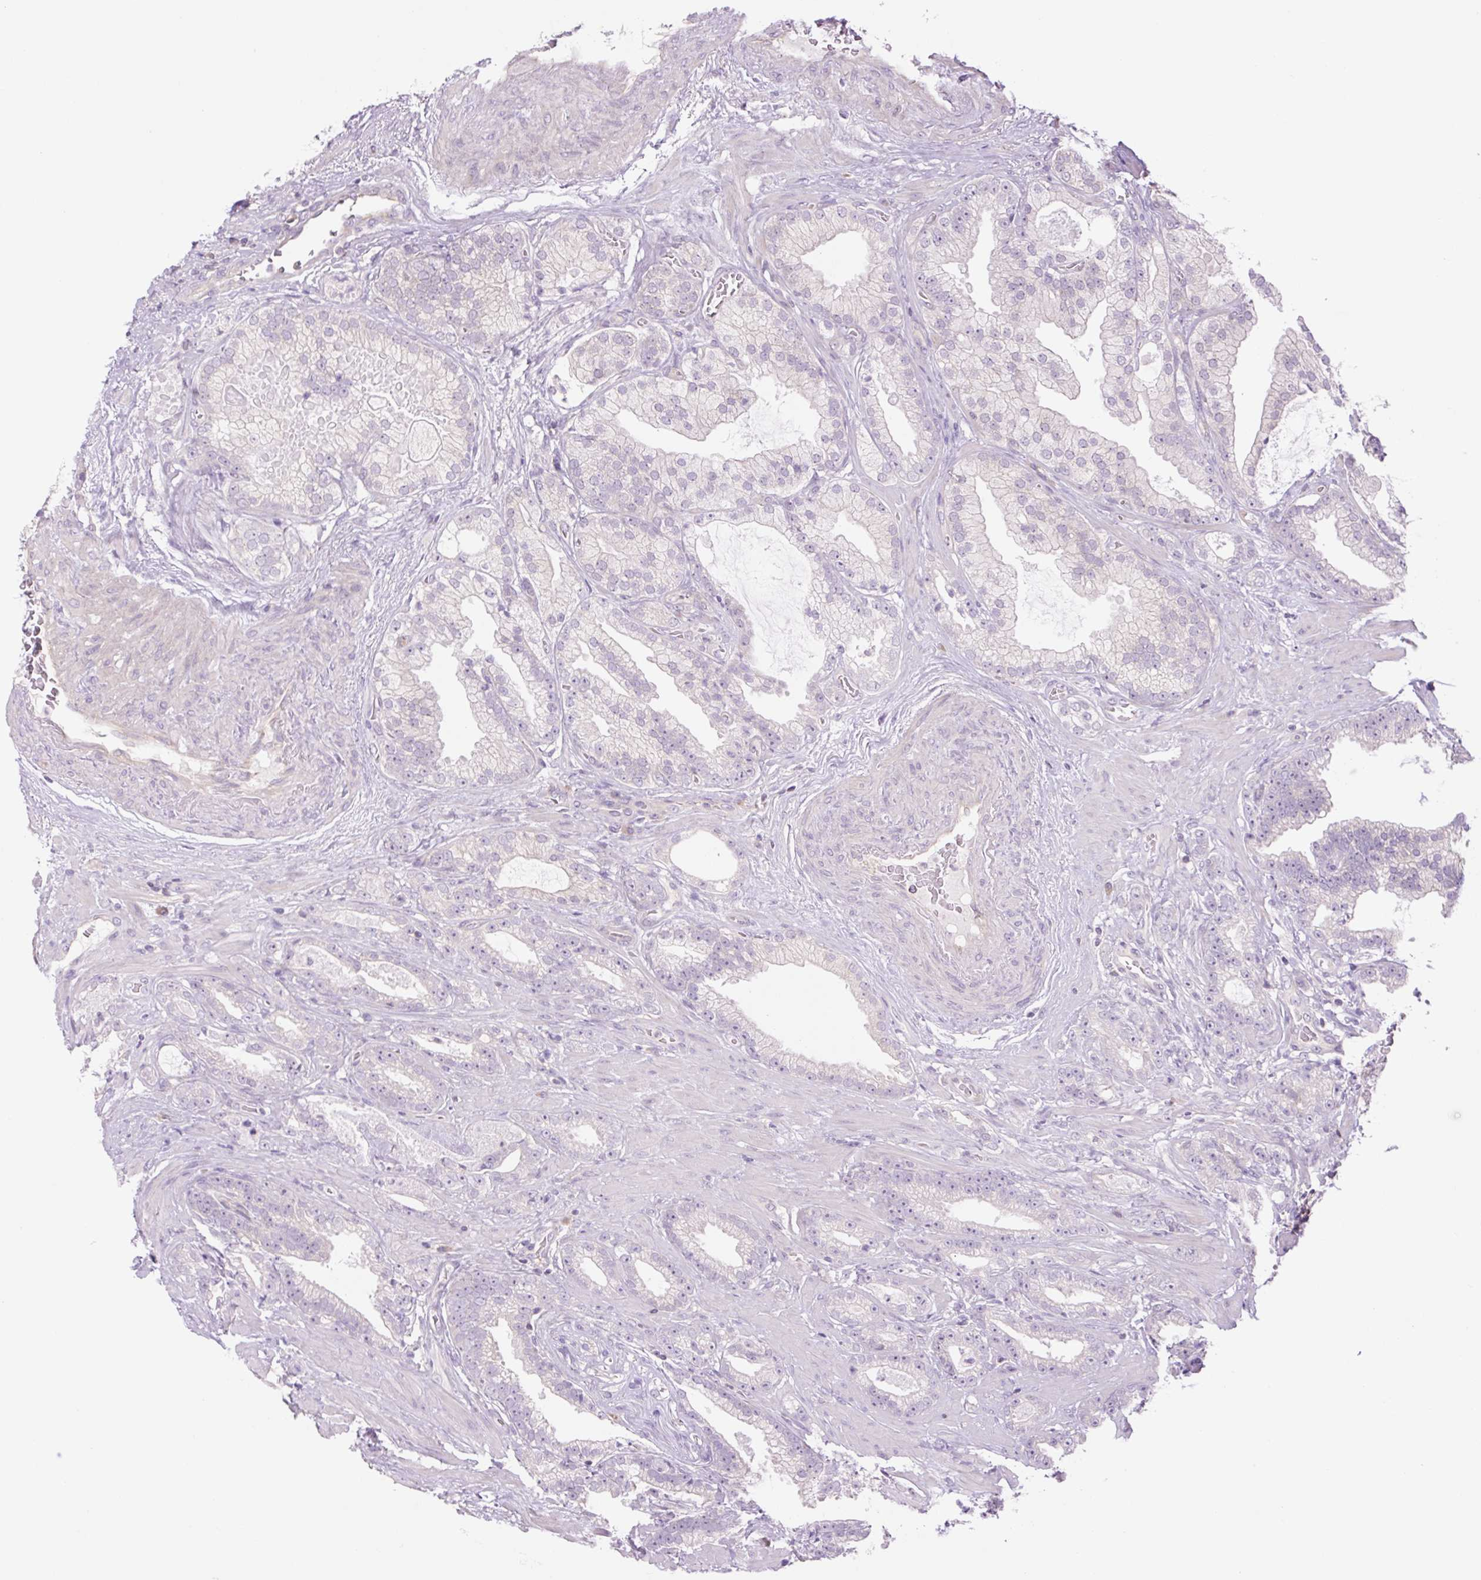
{"staining": {"intensity": "negative", "quantity": "none", "location": "none"}, "tissue": "prostate cancer", "cell_type": "Tumor cells", "image_type": "cancer", "snomed": [{"axis": "morphology", "description": "Adenocarcinoma, High grade"}, {"axis": "topography", "description": "Prostate"}], "caption": "Prostate high-grade adenocarcinoma was stained to show a protein in brown. There is no significant staining in tumor cells. Brightfield microscopy of immunohistochemistry (IHC) stained with DAB (3,3'-diaminobenzidine) (brown) and hematoxylin (blue), captured at high magnification.", "gene": "GRID2", "patient": {"sex": "male", "age": 68}}